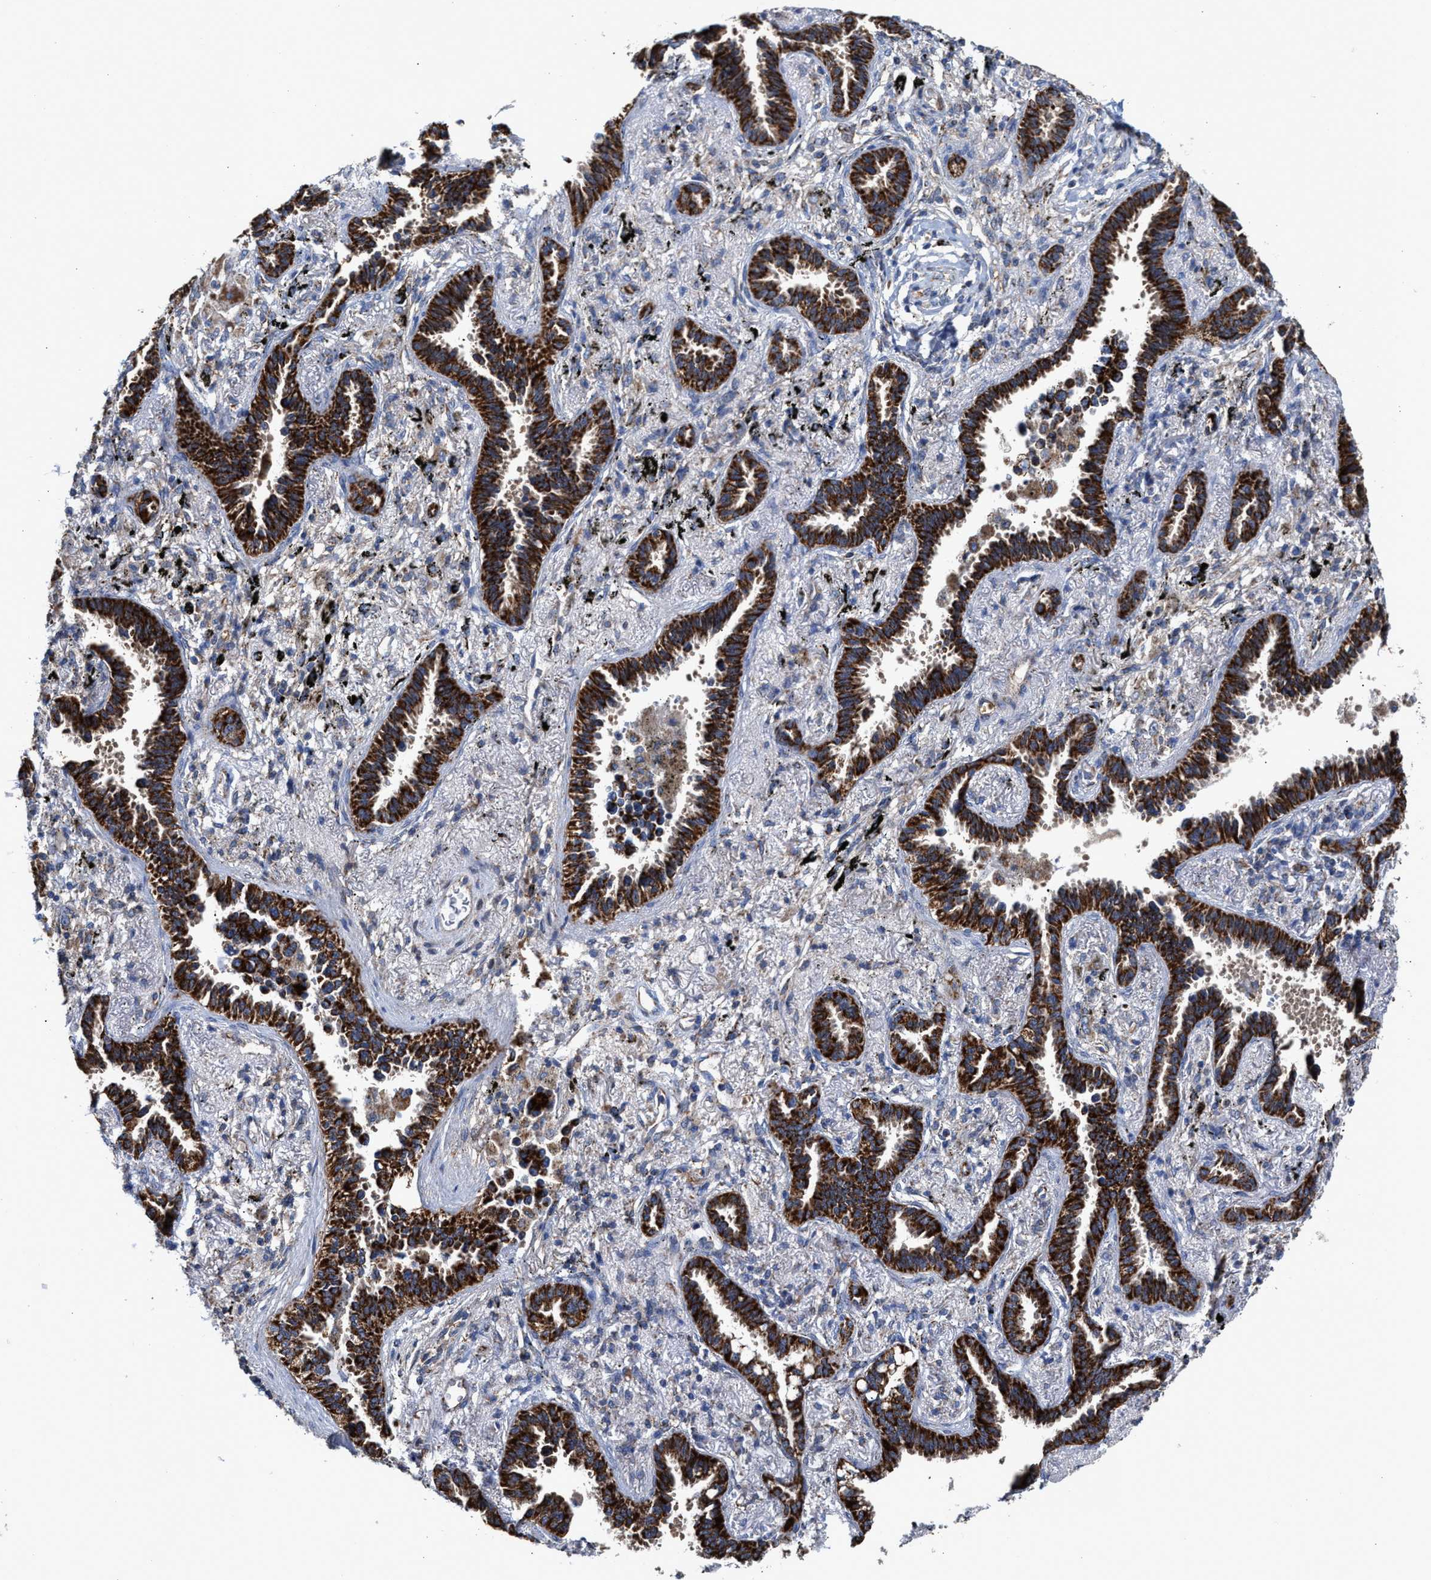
{"staining": {"intensity": "strong", "quantity": ">75%", "location": "cytoplasmic/membranous"}, "tissue": "lung cancer", "cell_type": "Tumor cells", "image_type": "cancer", "snomed": [{"axis": "morphology", "description": "Adenocarcinoma, NOS"}, {"axis": "topography", "description": "Lung"}], "caption": "Immunohistochemical staining of human lung adenocarcinoma exhibits high levels of strong cytoplasmic/membranous protein positivity in about >75% of tumor cells. (DAB (3,3'-diaminobenzidine) IHC, brown staining for protein, blue staining for nuclei).", "gene": "MECR", "patient": {"sex": "male", "age": 59}}